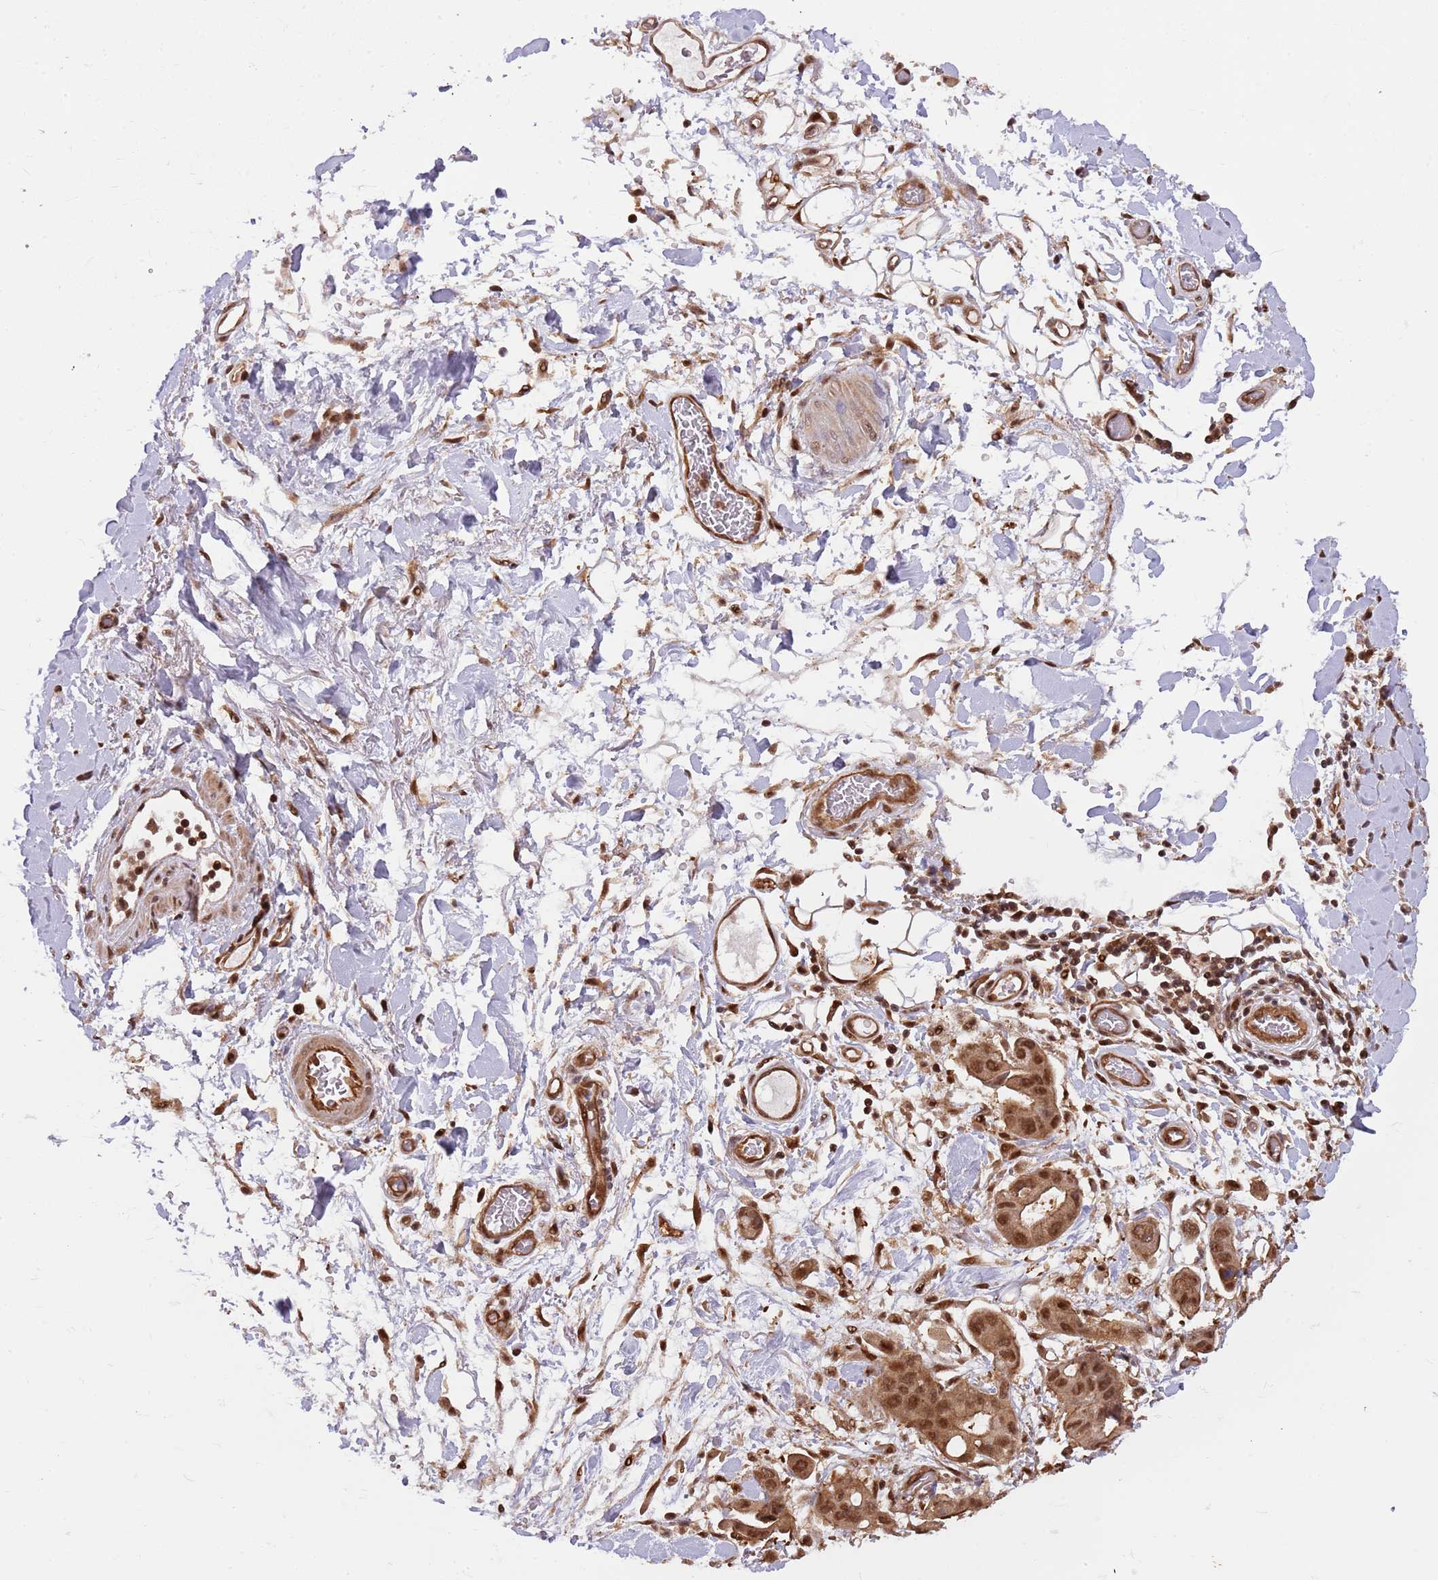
{"staining": {"intensity": "moderate", "quantity": ">75%", "location": "cytoplasmic/membranous,nuclear"}, "tissue": "stomach cancer", "cell_type": "Tumor cells", "image_type": "cancer", "snomed": [{"axis": "morphology", "description": "Adenocarcinoma, NOS"}, {"axis": "topography", "description": "Stomach"}], "caption": "Stomach cancer tissue shows moderate cytoplasmic/membranous and nuclear expression in approximately >75% of tumor cells, visualized by immunohistochemistry. (brown staining indicates protein expression, while blue staining denotes nuclei).", "gene": "PLSCR5", "patient": {"sex": "male", "age": 62}}